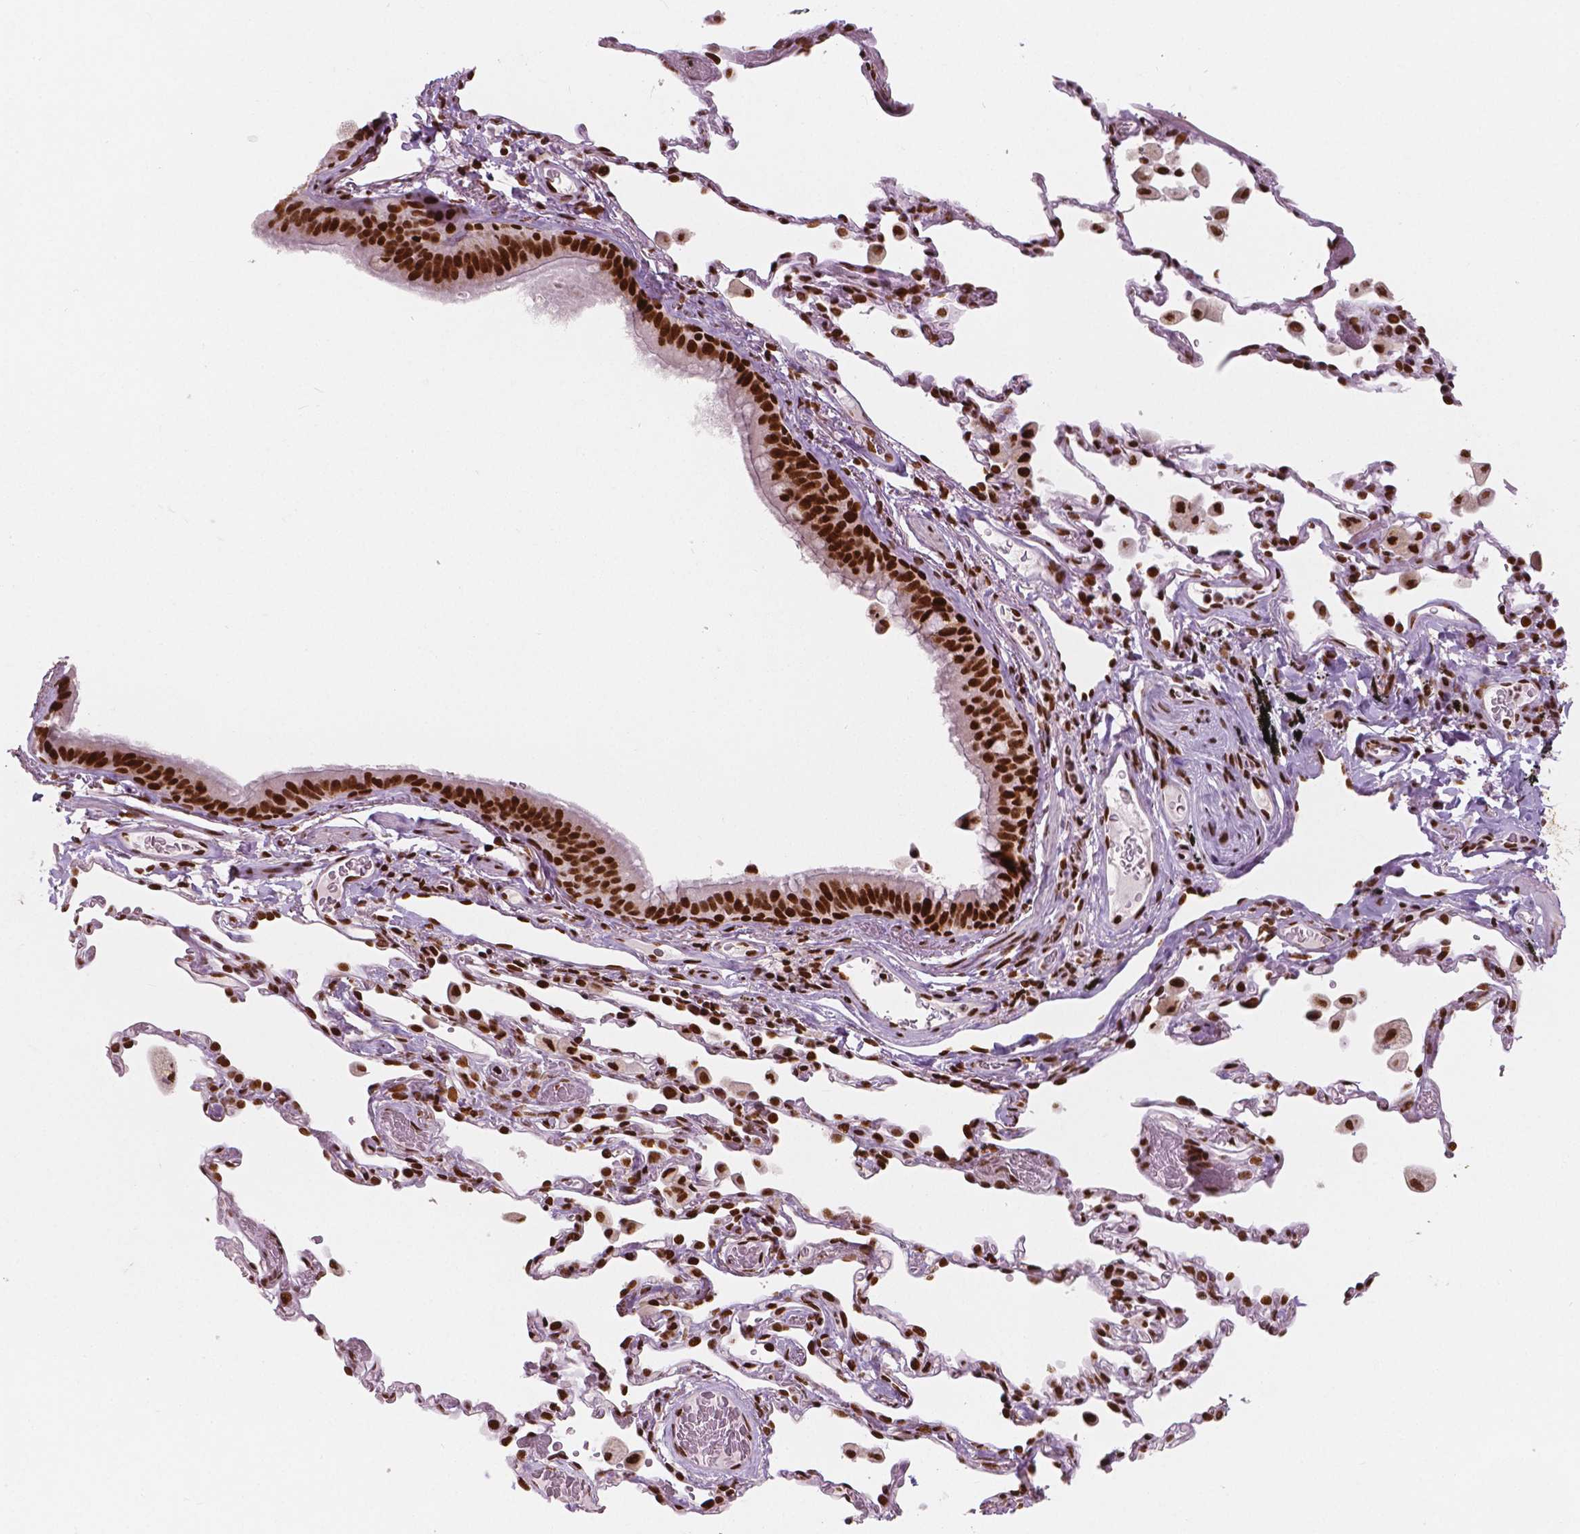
{"staining": {"intensity": "strong", "quantity": ">75%", "location": "nuclear"}, "tissue": "bronchus", "cell_type": "Respiratory epithelial cells", "image_type": "normal", "snomed": [{"axis": "morphology", "description": "Normal tissue, NOS"}, {"axis": "topography", "description": "Bronchus"}, {"axis": "topography", "description": "Lung"}], "caption": "Protein staining by immunohistochemistry reveals strong nuclear positivity in approximately >75% of respiratory epithelial cells in normal bronchus.", "gene": "BRD4", "patient": {"sex": "male", "age": 54}}